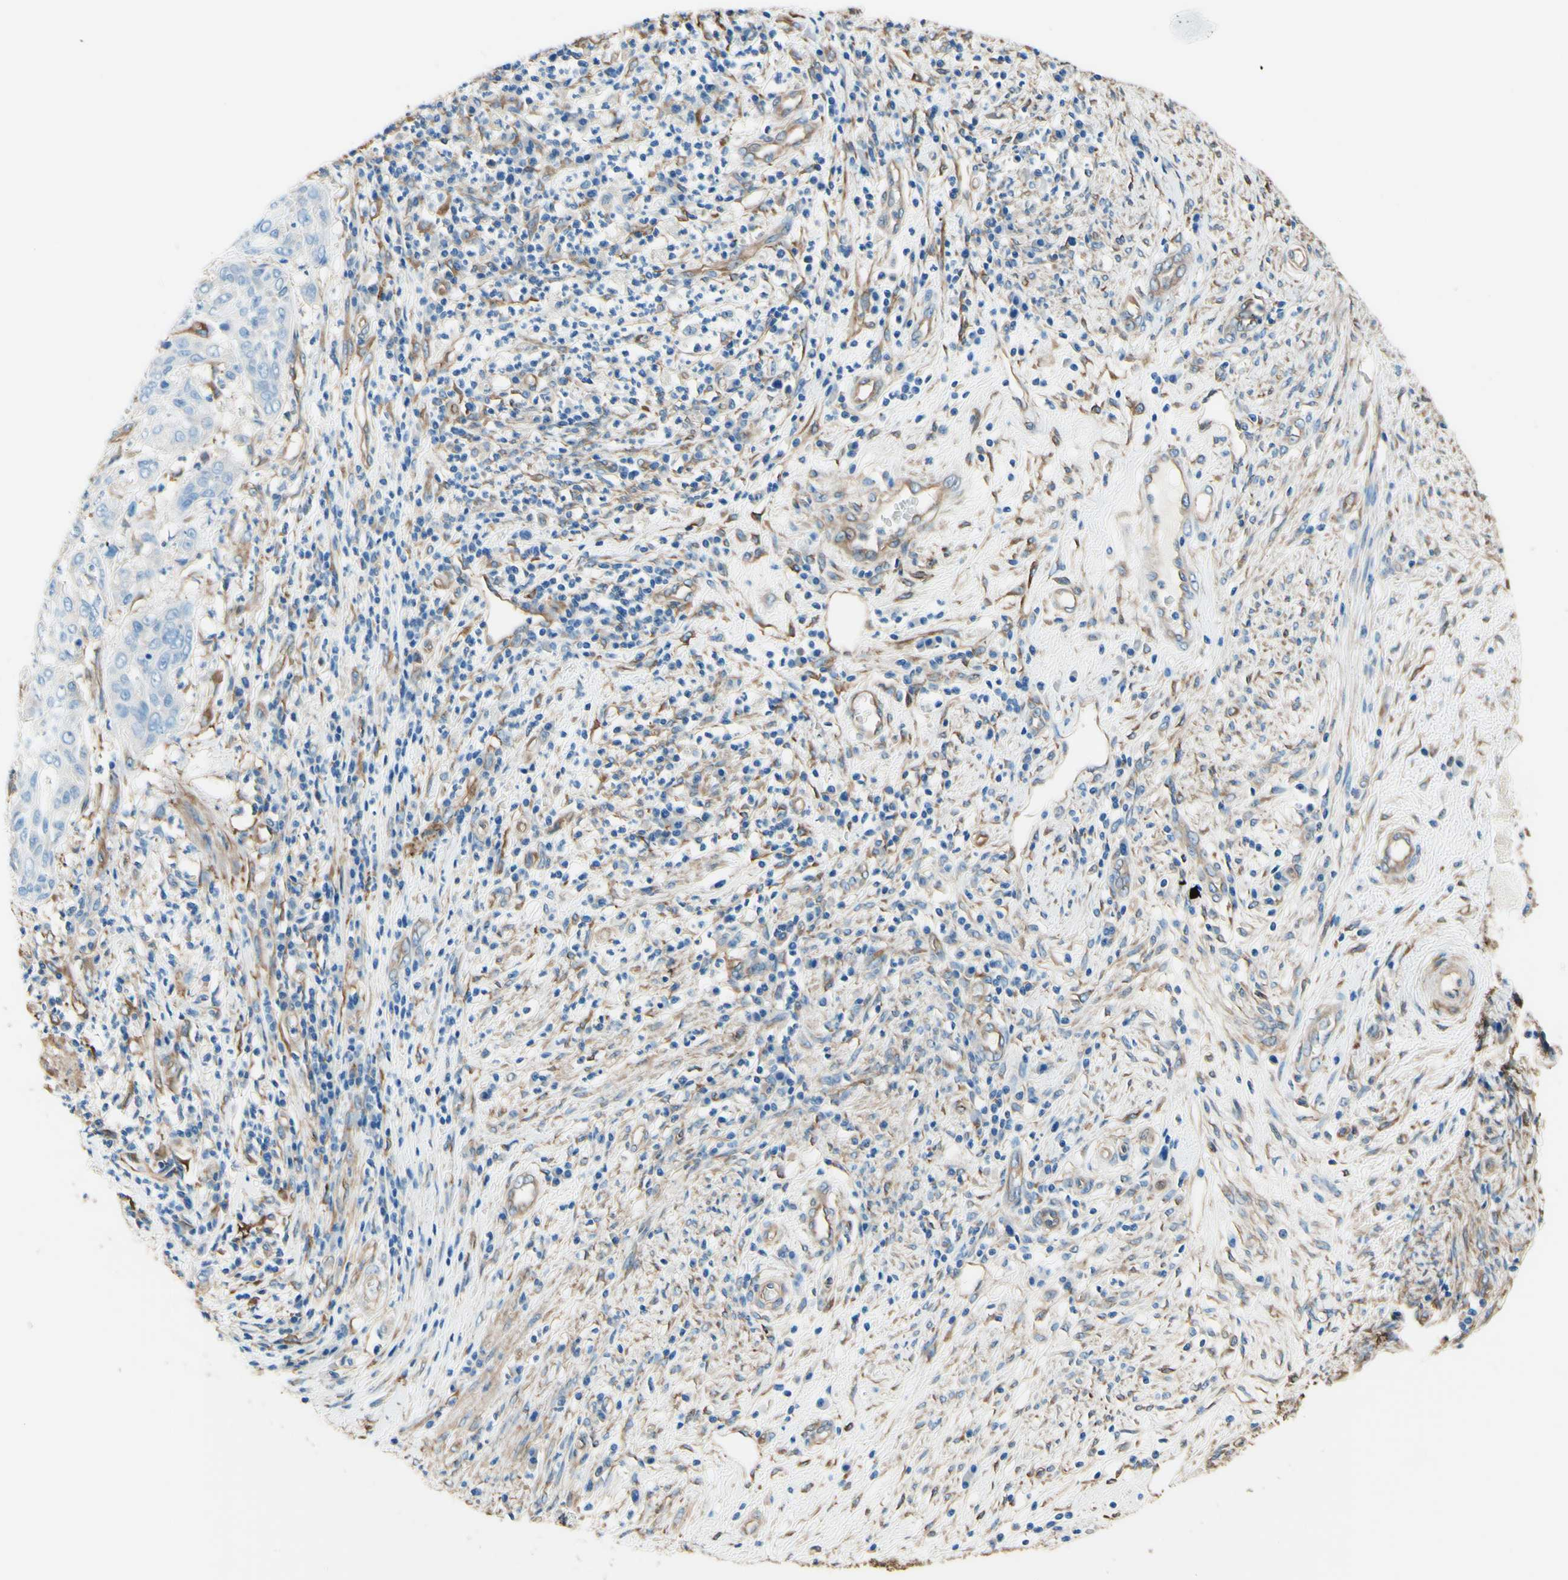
{"staining": {"intensity": "negative", "quantity": "none", "location": "none"}, "tissue": "cervical cancer", "cell_type": "Tumor cells", "image_type": "cancer", "snomed": [{"axis": "morphology", "description": "Normal tissue, NOS"}, {"axis": "morphology", "description": "Squamous cell carcinoma, NOS"}, {"axis": "topography", "description": "Cervix"}], "caption": "This is an immunohistochemistry photomicrograph of cervical squamous cell carcinoma. There is no positivity in tumor cells.", "gene": "DPYSL3", "patient": {"sex": "female", "age": 39}}